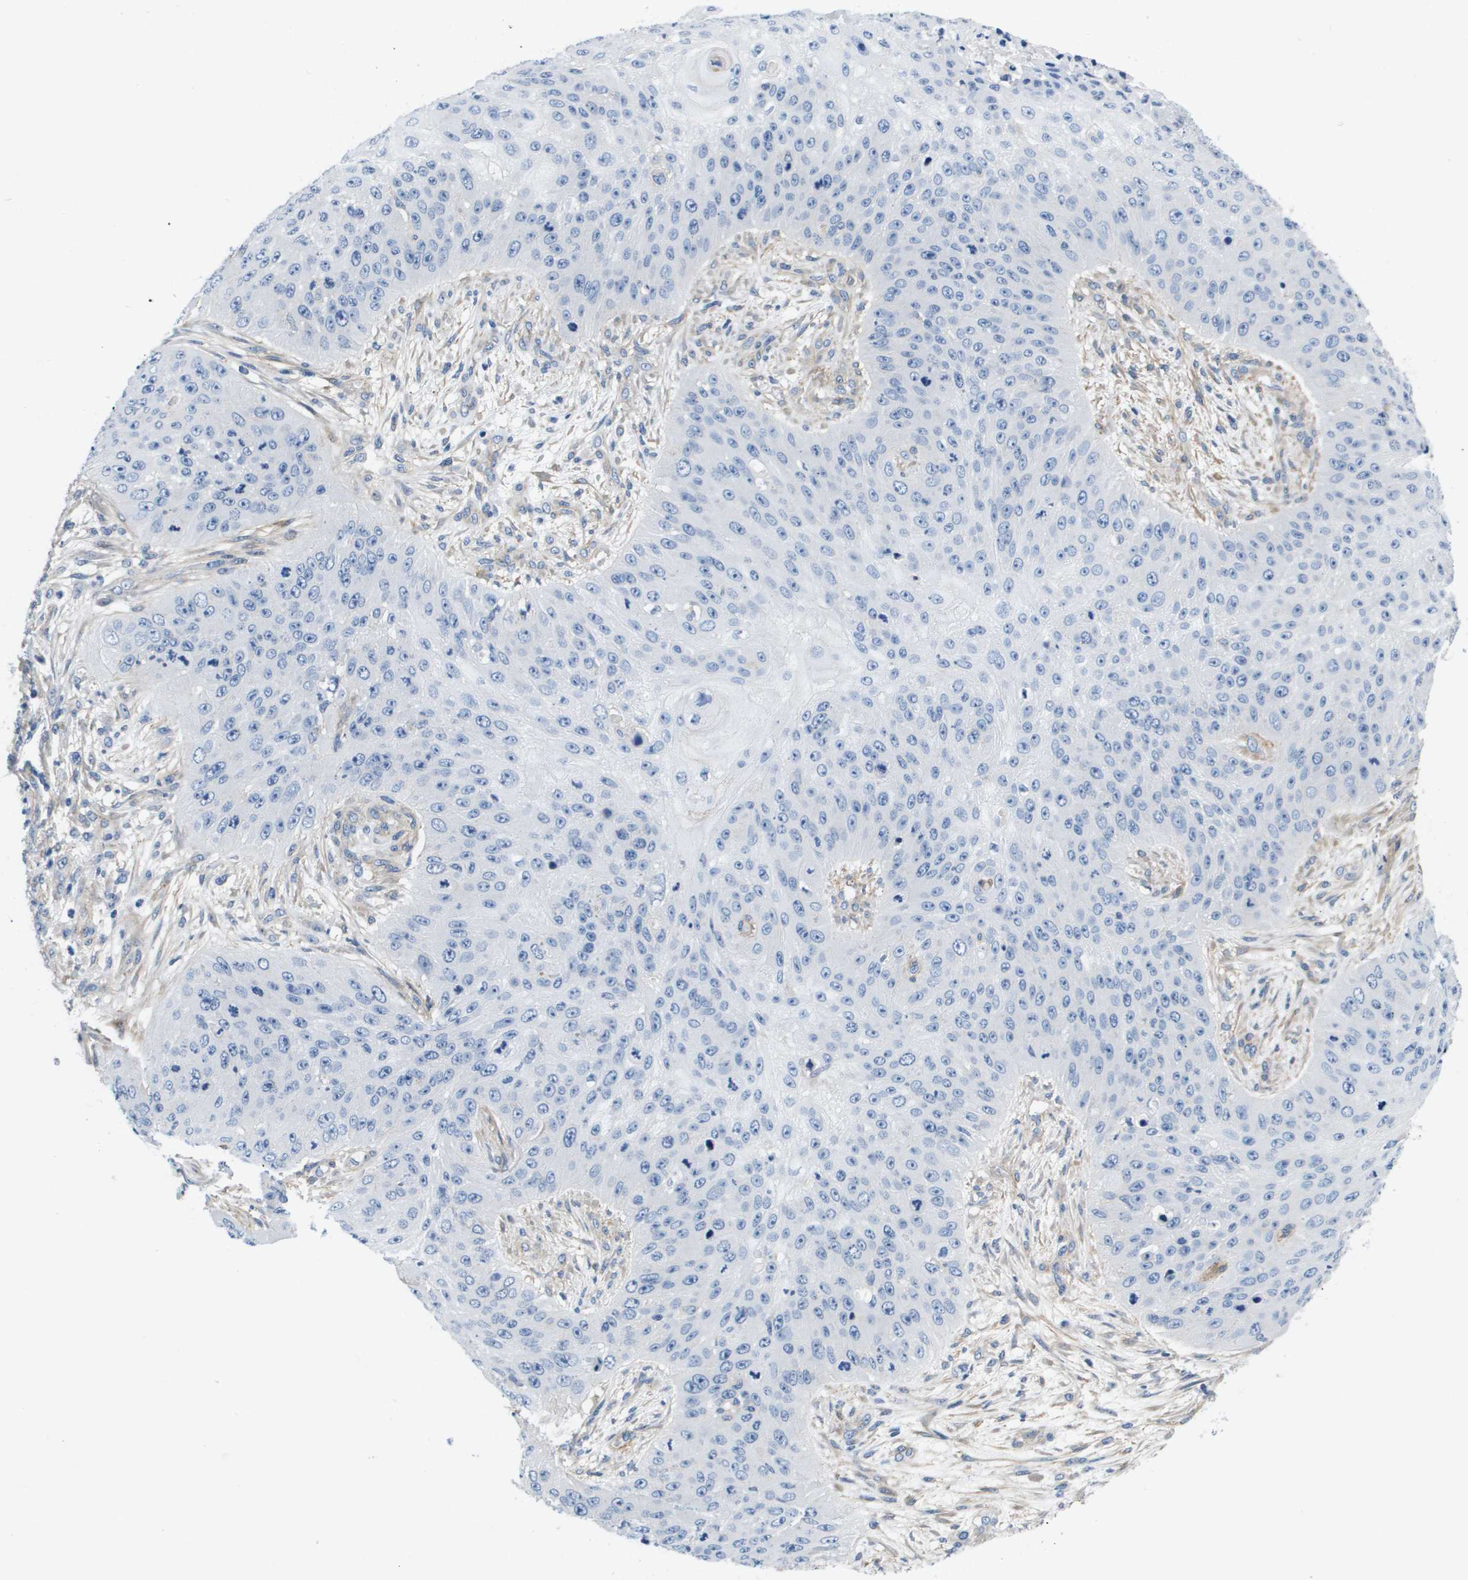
{"staining": {"intensity": "negative", "quantity": "none", "location": "none"}, "tissue": "skin cancer", "cell_type": "Tumor cells", "image_type": "cancer", "snomed": [{"axis": "morphology", "description": "Squamous cell carcinoma, NOS"}, {"axis": "topography", "description": "Skin"}], "caption": "Human skin squamous cell carcinoma stained for a protein using IHC displays no expression in tumor cells.", "gene": "LPP", "patient": {"sex": "female", "age": 80}}